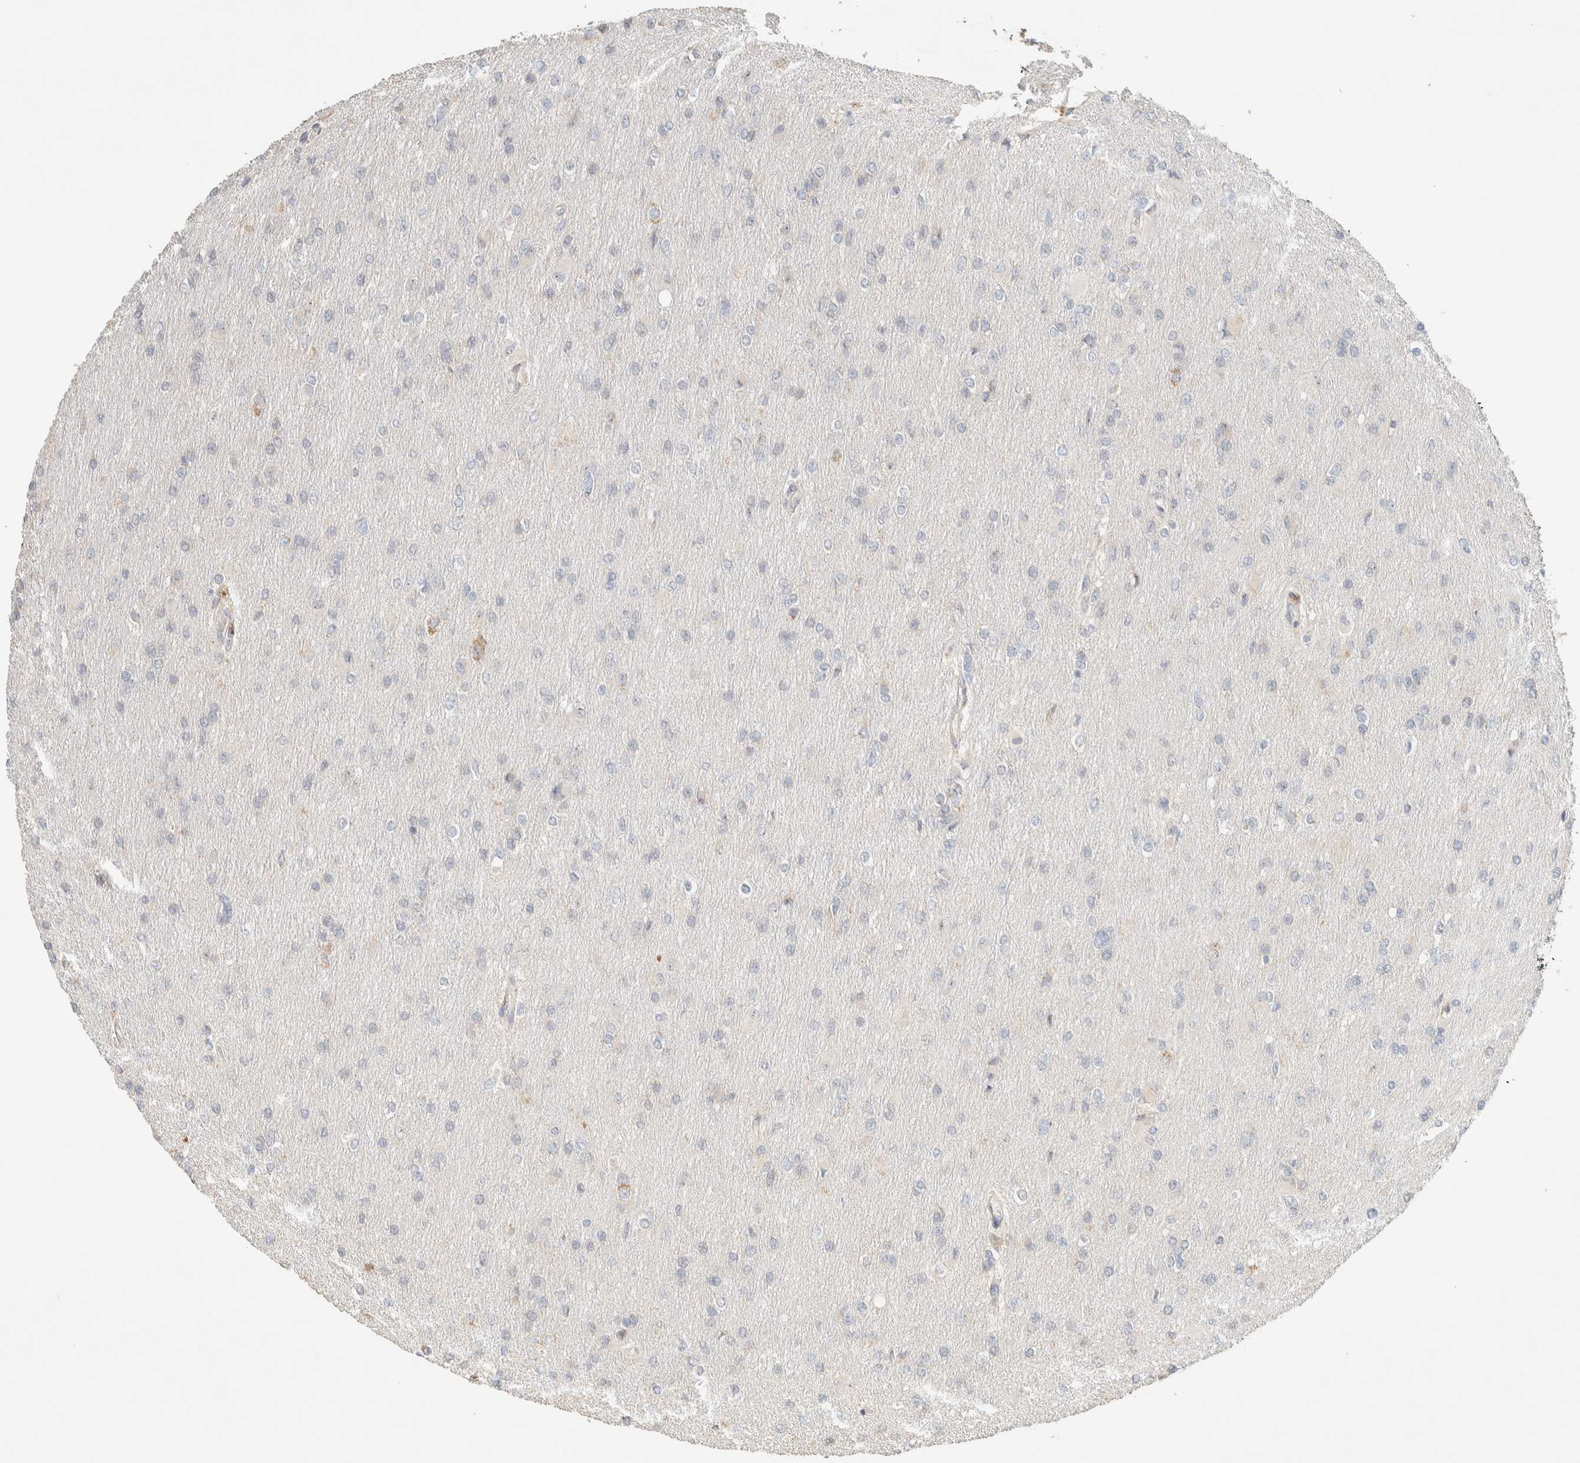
{"staining": {"intensity": "negative", "quantity": "none", "location": "none"}, "tissue": "glioma", "cell_type": "Tumor cells", "image_type": "cancer", "snomed": [{"axis": "morphology", "description": "Glioma, malignant, High grade"}, {"axis": "topography", "description": "Cerebral cortex"}], "caption": "A histopathology image of malignant glioma (high-grade) stained for a protein displays no brown staining in tumor cells.", "gene": "TTC3", "patient": {"sex": "female", "age": 36}}